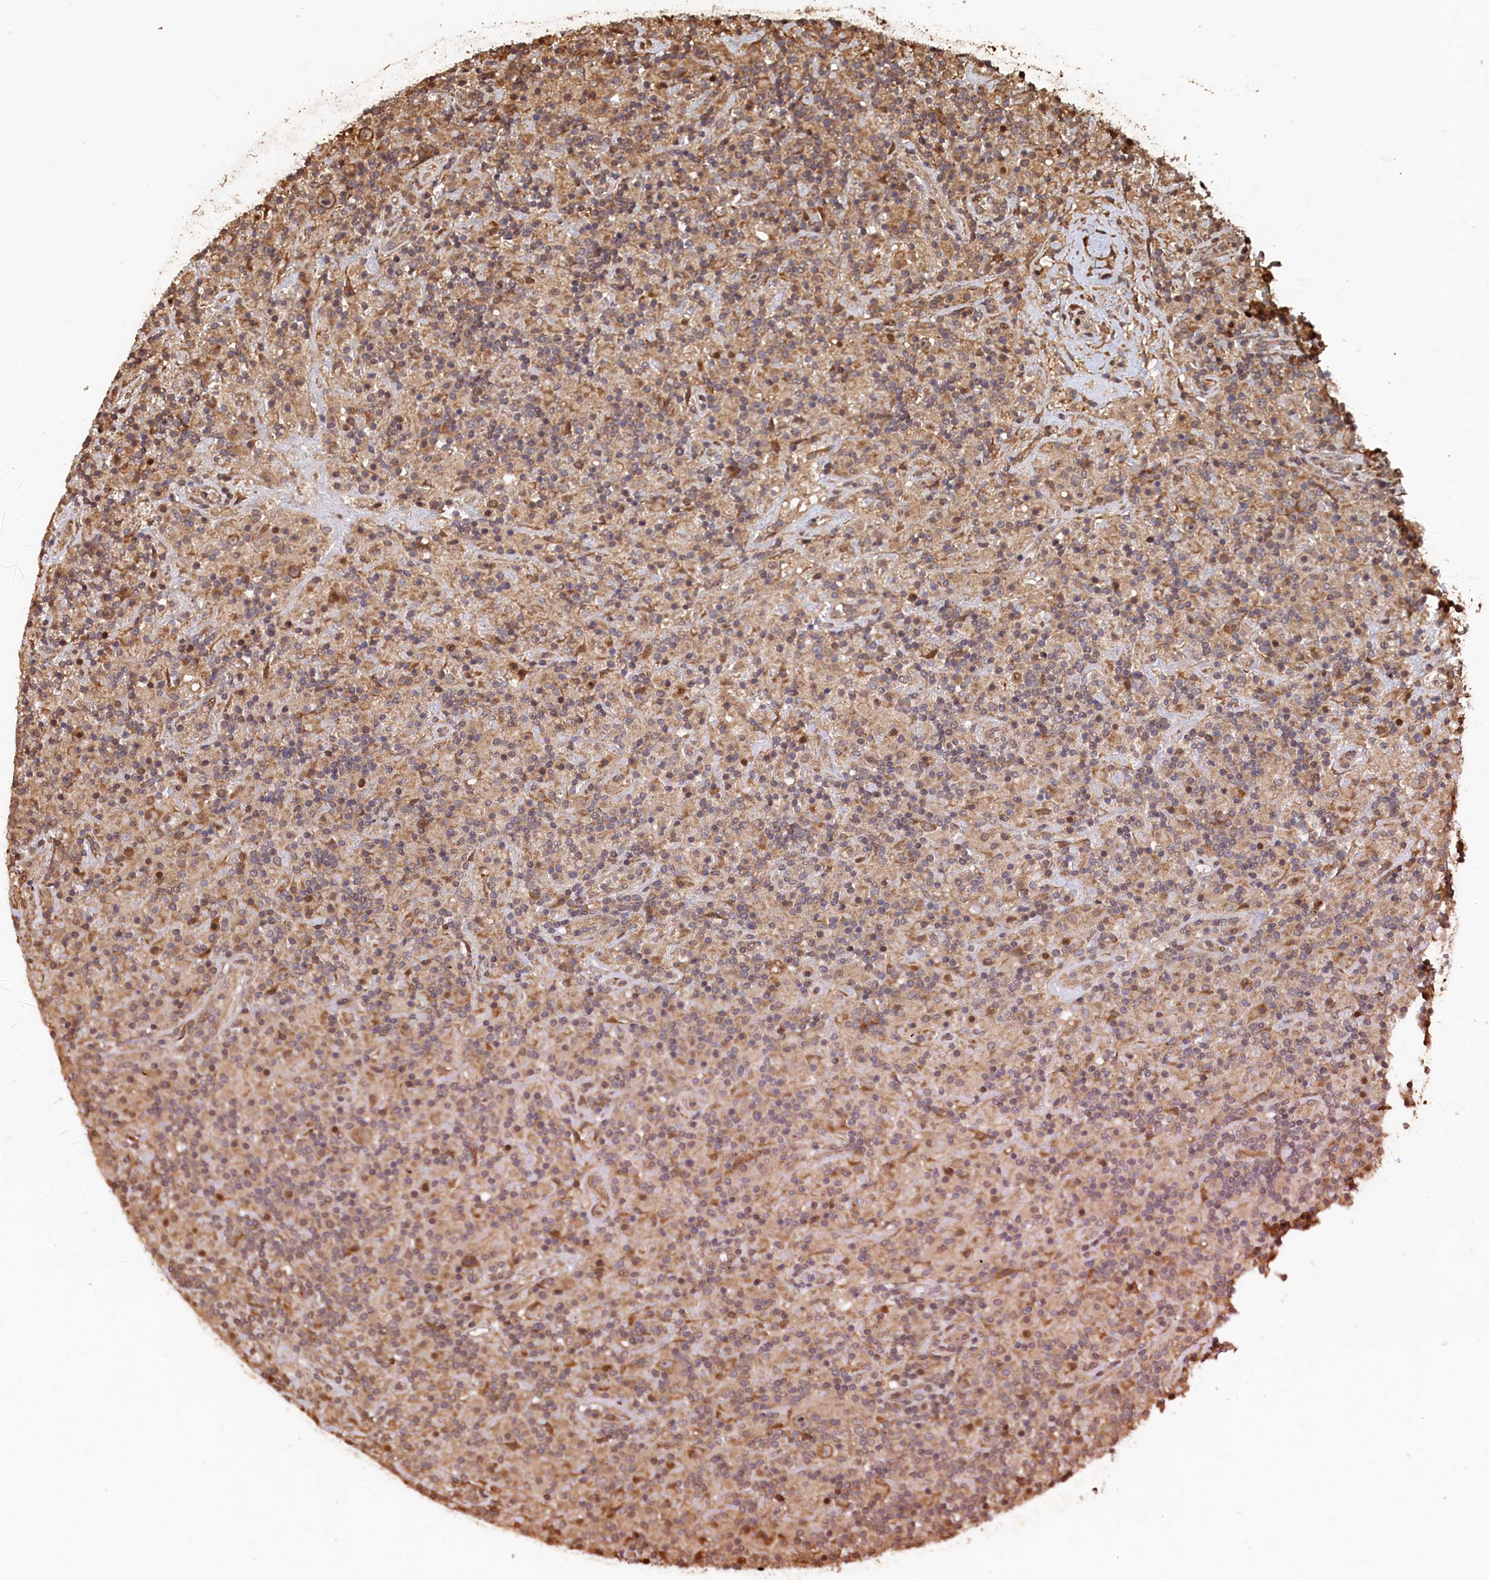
{"staining": {"intensity": "moderate", "quantity": ">75%", "location": "cytoplasmic/membranous"}, "tissue": "lymphoma", "cell_type": "Tumor cells", "image_type": "cancer", "snomed": [{"axis": "morphology", "description": "Hodgkin's disease, NOS"}, {"axis": "topography", "description": "Lymph node"}], "caption": "A brown stain highlights moderate cytoplasmic/membranous staining of a protein in Hodgkin's disease tumor cells. The staining is performed using DAB brown chromogen to label protein expression. The nuclei are counter-stained blue using hematoxylin.", "gene": "PIGN", "patient": {"sex": "male", "age": 70}}